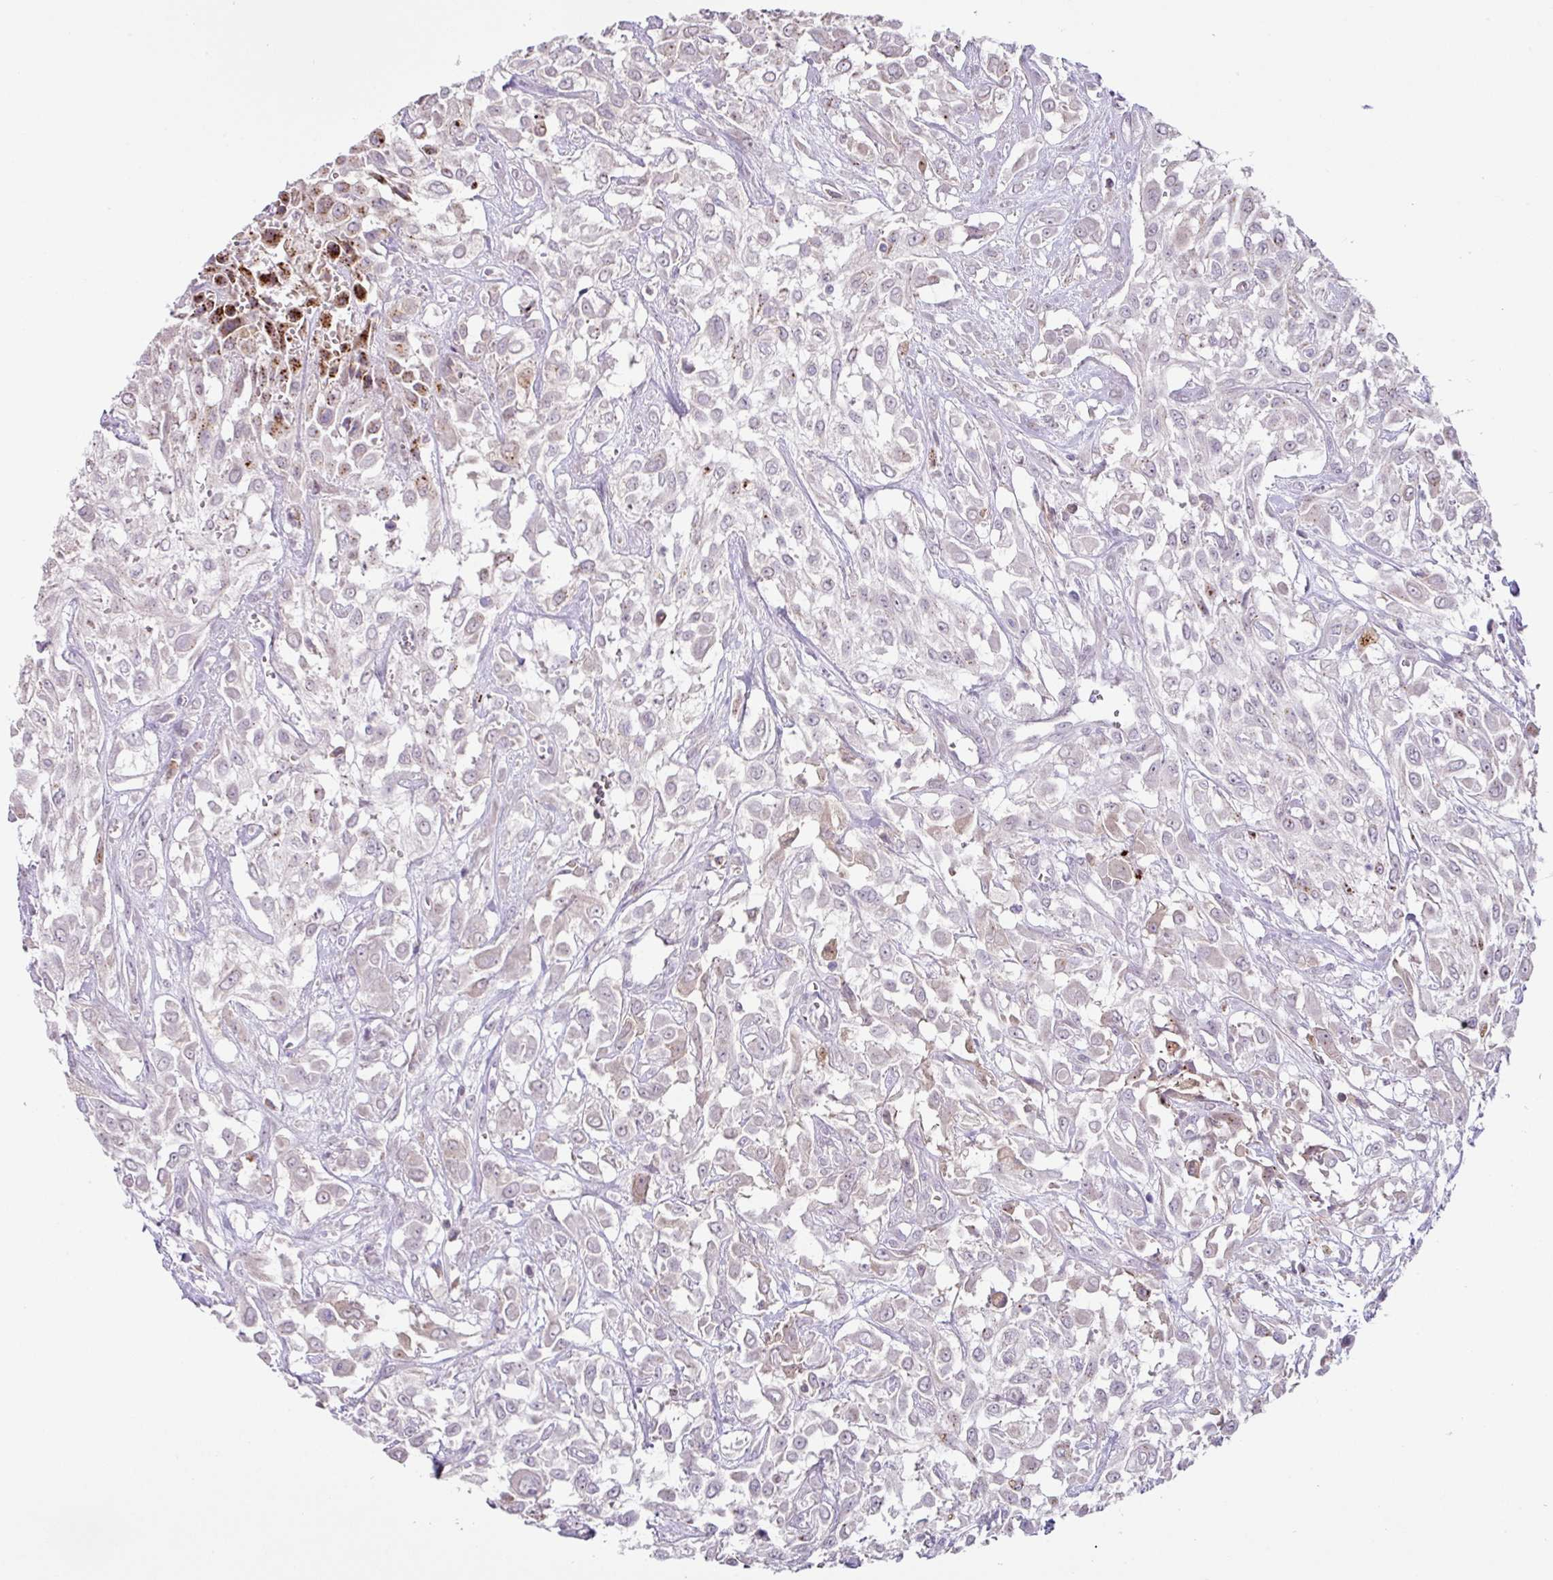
{"staining": {"intensity": "negative", "quantity": "none", "location": "none"}, "tissue": "urothelial cancer", "cell_type": "Tumor cells", "image_type": "cancer", "snomed": [{"axis": "morphology", "description": "Urothelial carcinoma, High grade"}, {"axis": "topography", "description": "Urinary bladder"}], "caption": "A high-resolution image shows IHC staining of urothelial cancer, which displays no significant positivity in tumor cells. (Stains: DAB IHC with hematoxylin counter stain, Microscopy: brightfield microscopy at high magnification).", "gene": "PLEKHH3", "patient": {"sex": "male", "age": 57}}